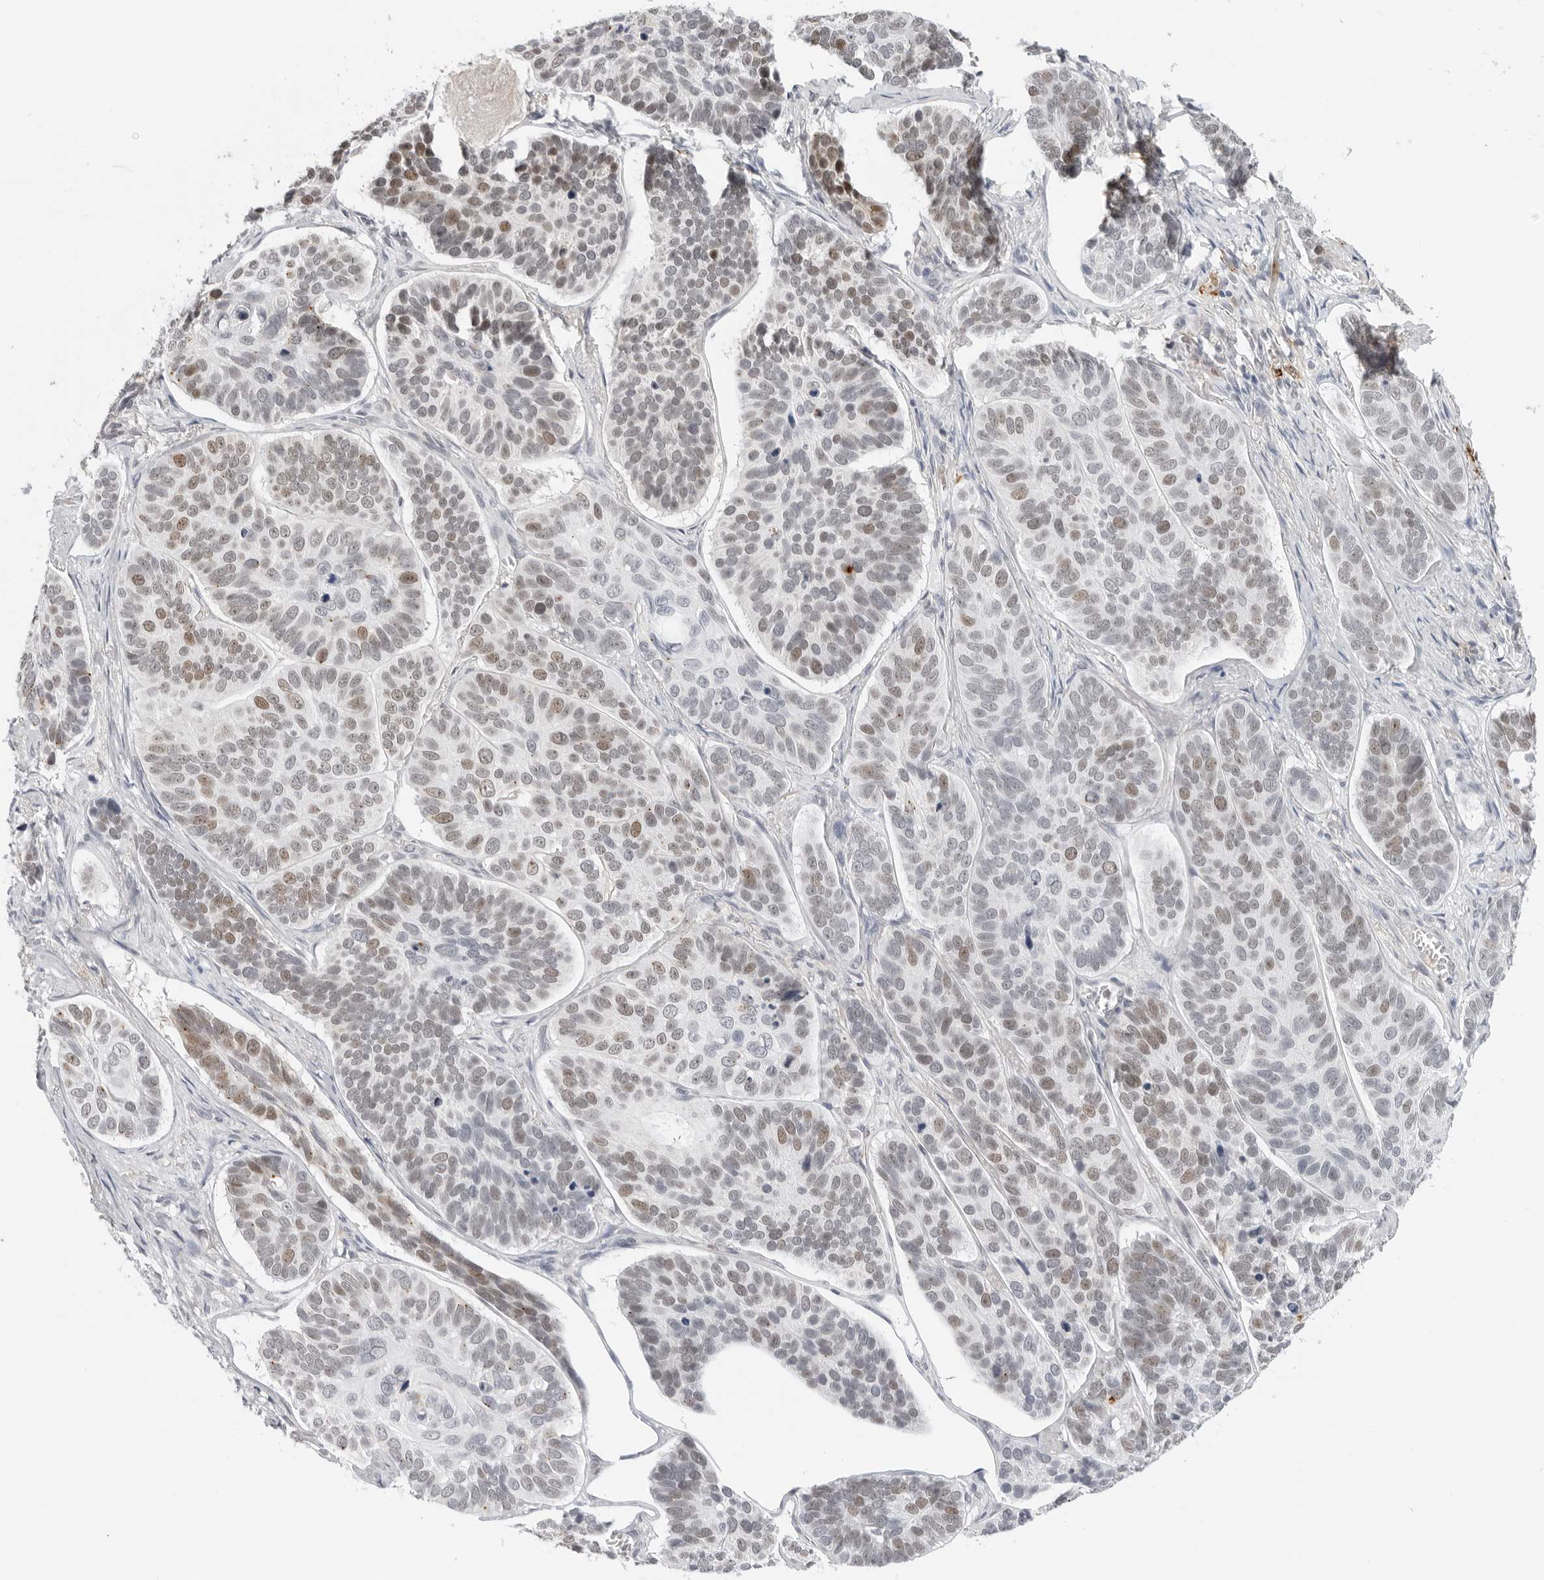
{"staining": {"intensity": "moderate", "quantity": "25%-75%", "location": "nuclear"}, "tissue": "skin cancer", "cell_type": "Tumor cells", "image_type": "cancer", "snomed": [{"axis": "morphology", "description": "Basal cell carcinoma"}, {"axis": "topography", "description": "Skin"}], "caption": "Immunohistochemical staining of human skin basal cell carcinoma demonstrates moderate nuclear protein positivity in approximately 25%-75% of tumor cells.", "gene": "MSH6", "patient": {"sex": "male", "age": 62}}